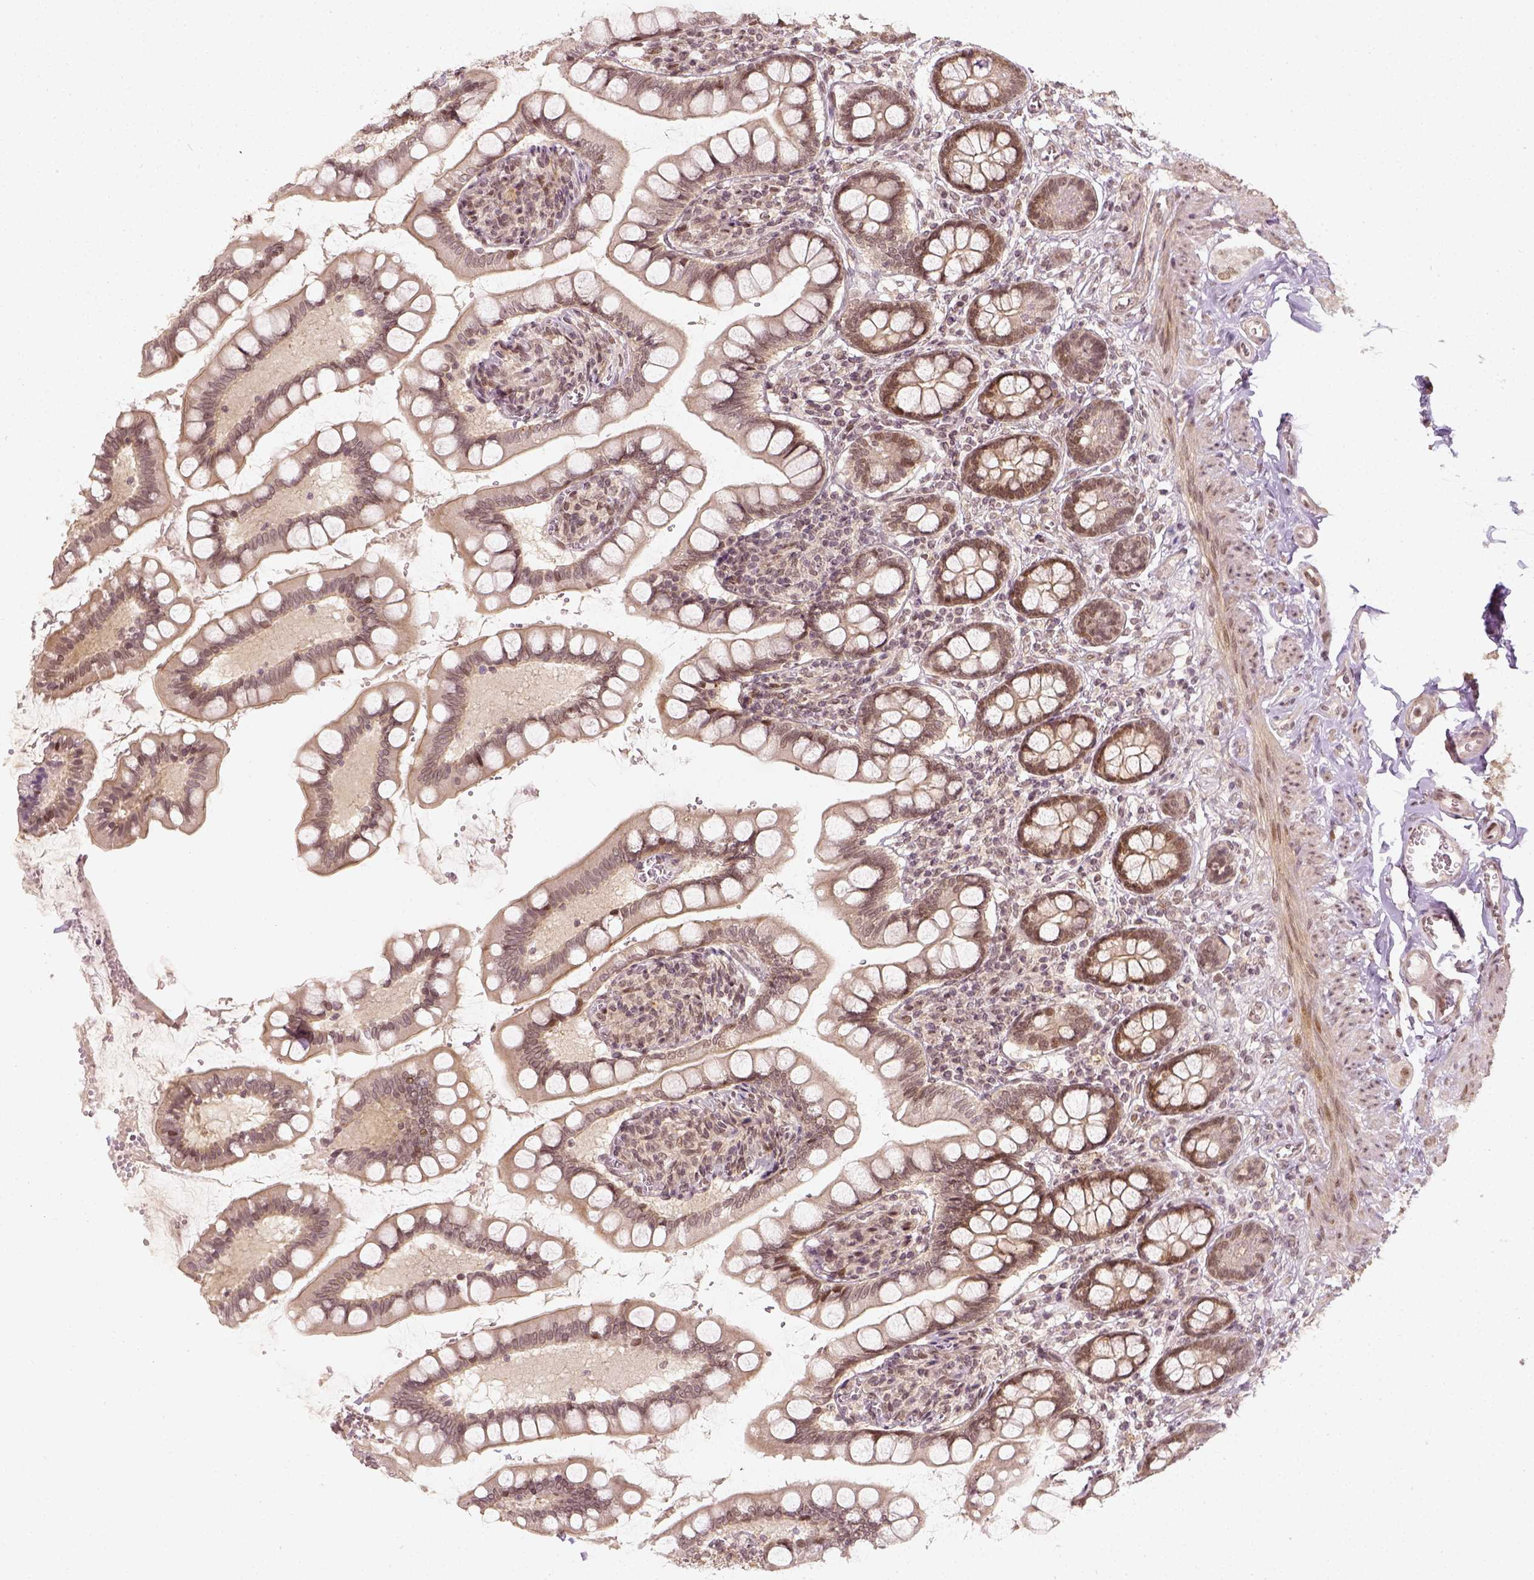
{"staining": {"intensity": "moderate", "quantity": ">75%", "location": "cytoplasmic/membranous,nuclear"}, "tissue": "small intestine", "cell_type": "Glandular cells", "image_type": "normal", "snomed": [{"axis": "morphology", "description": "Normal tissue, NOS"}, {"axis": "topography", "description": "Small intestine"}], "caption": "A brown stain shows moderate cytoplasmic/membranous,nuclear positivity of a protein in glandular cells of unremarkable small intestine. (DAB = brown stain, brightfield microscopy at high magnification).", "gene": "ZMAT3", "patient": {"sex": "female", "age": 56}}